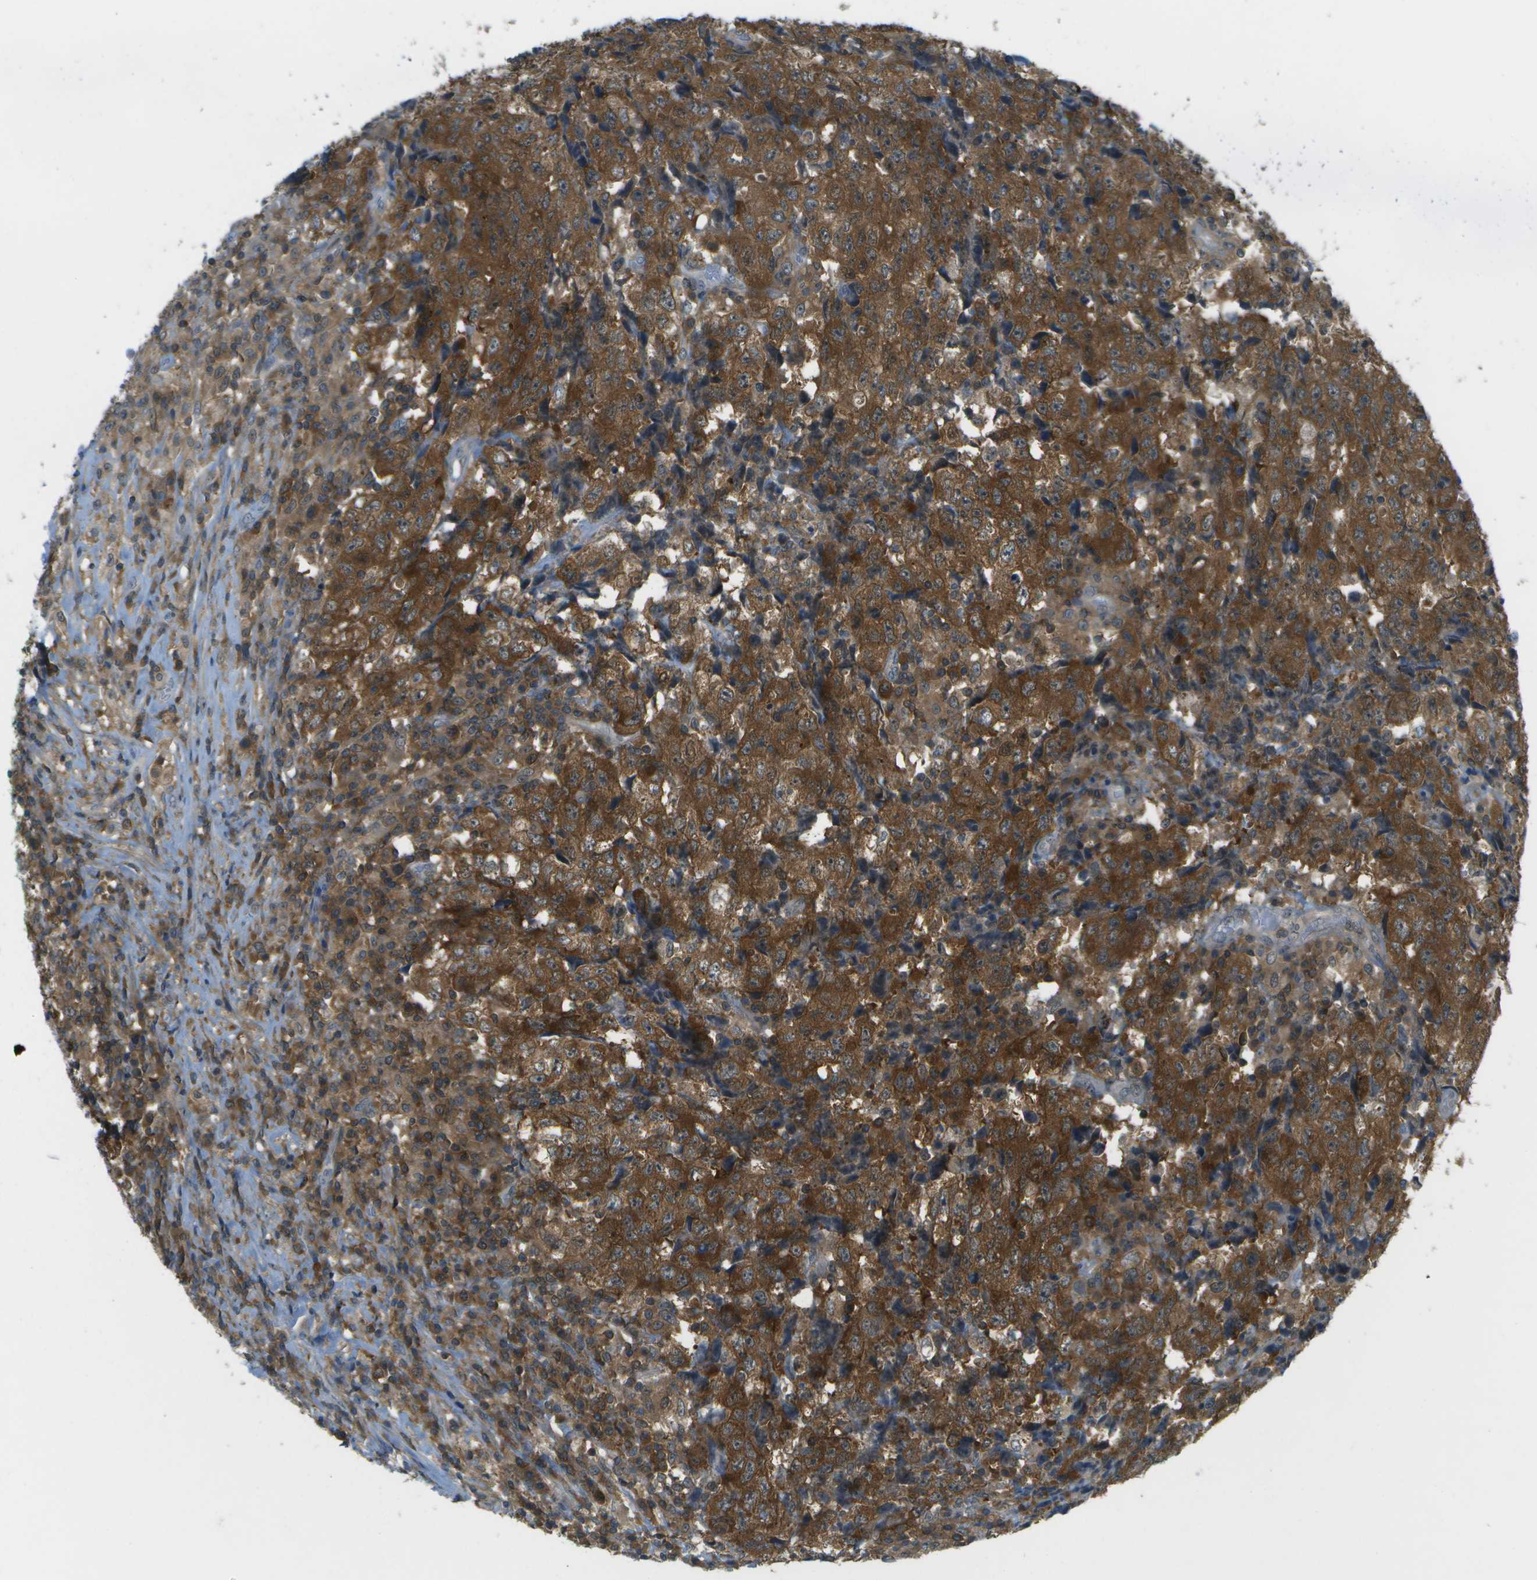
{"staining": {"intensity": "strong", "quantity": ">75%", "location": "cytoplasmic/membranous"}, "tissue": "testis cancer", "cell_type": "Tumor cells", "image_type": "cancer", "snomed": [{"axis": "morphology", "description": "Necrosis, NOS"}, {"axis": "morphology", "description": "Carcinoma, Embryonal, NOS"}, {"axis": "topography", "description": "Testis"}], "caption": "Testis cancer (embryonal carcinoma) stained for a protein (brown) reveals strong cytoplasmic/membranous positive positivity in approximately >75% of tumor cells.", "gene": "CDH23", "patient": {"sex": "male", "age": 19}}